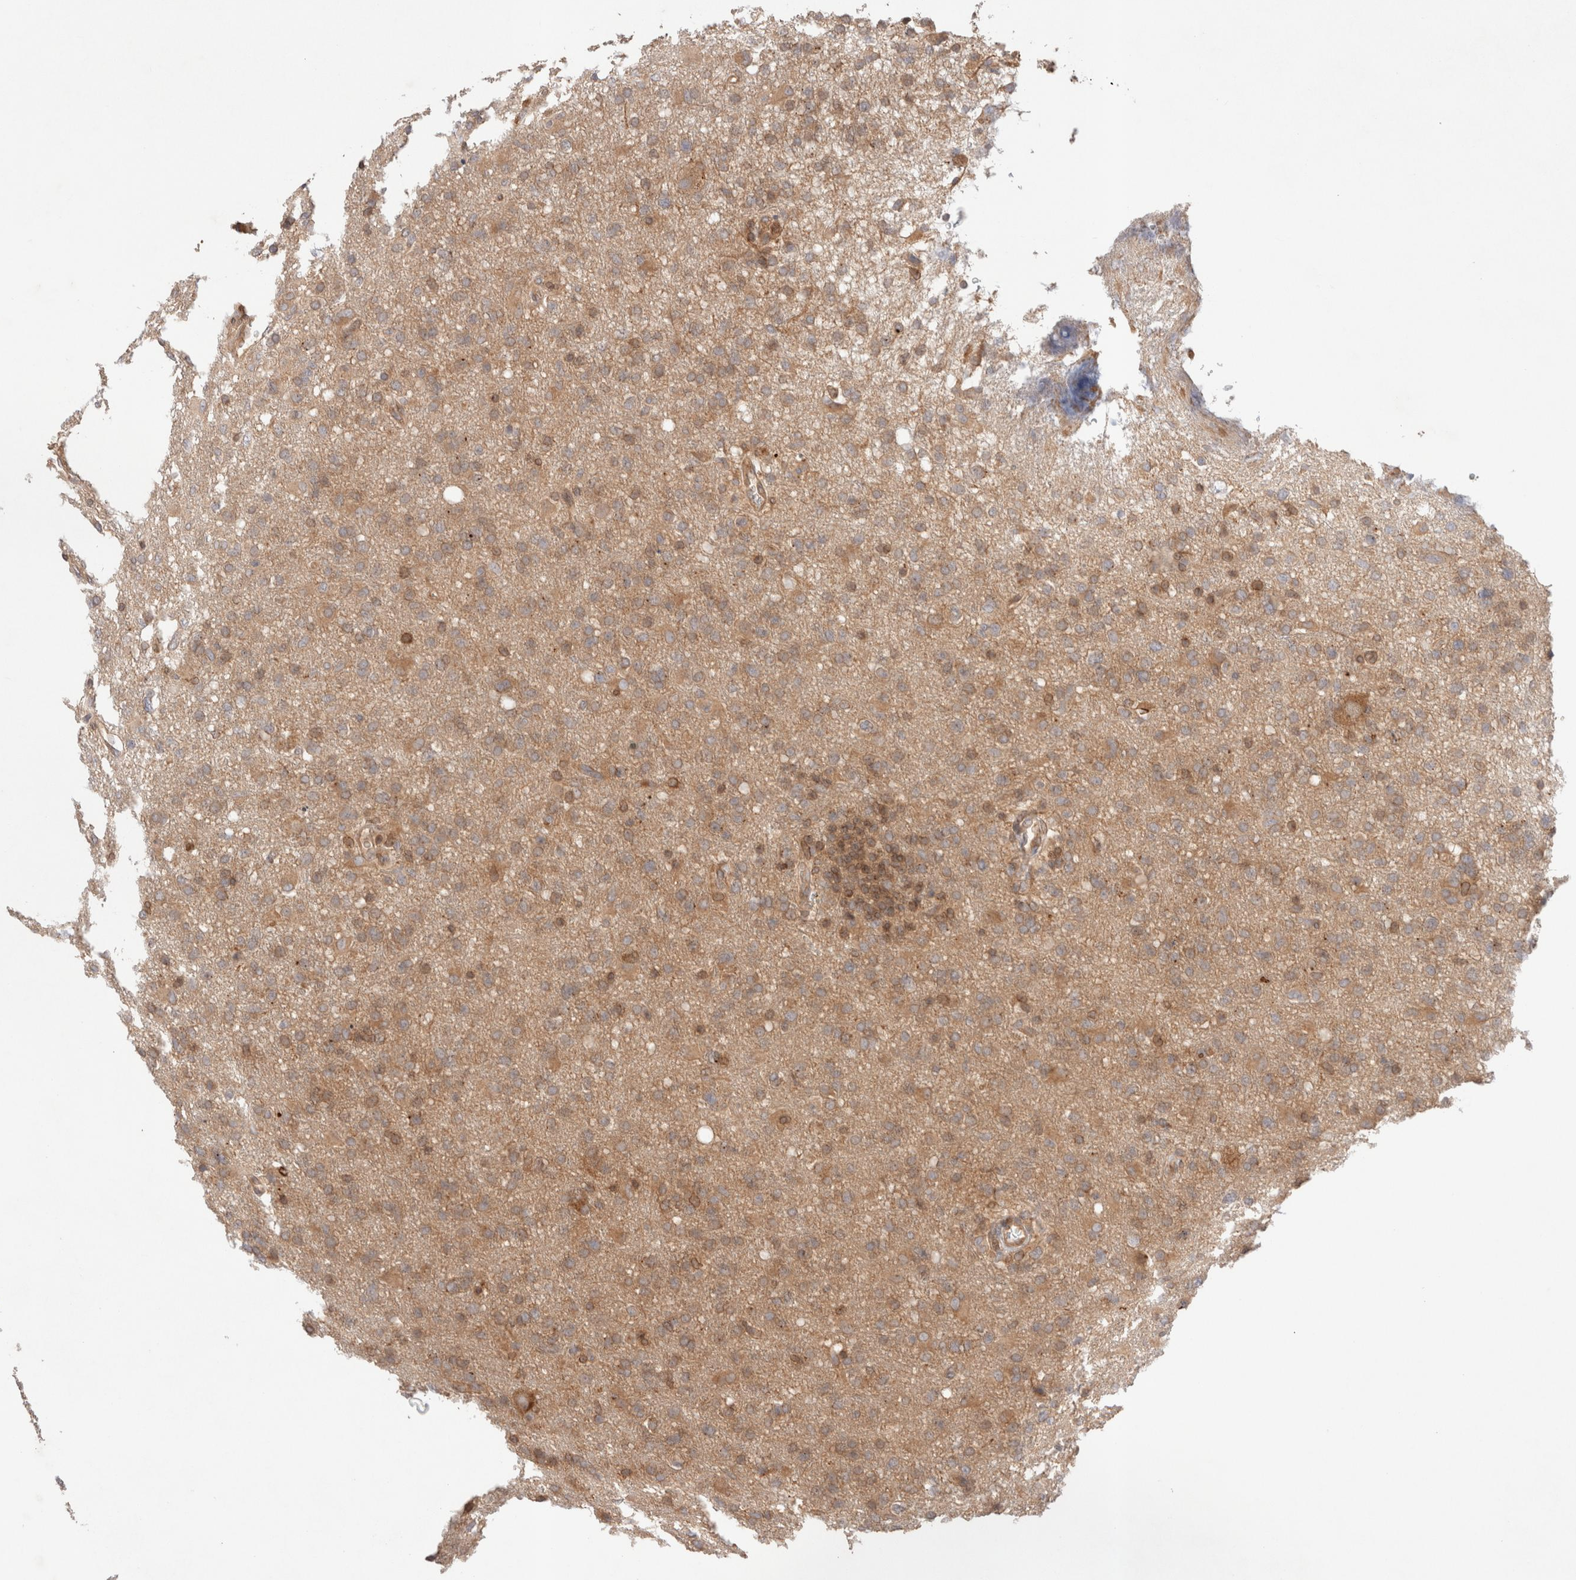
{"staining": {"intensity": "moderate", "quantity": ">75%", "location": "cytoplasmic/membranous"}, "tissue": "glioma", "cell_type": "Tumor cells", "image_type": "cancer", "snomed": [{"axis": "morphology", "description": "Glioma, malignant, High grade"}, {"axis": "topography", "description": "Brain"}], "caption": "Malignant glioma (high-grade) stained with IHC demonstrates moderate cytoplasmic/membranous staining in approximately >75% of tumor cells.", "gene": "SIKE1", "patient": {"sex": "female", "age": 57}}